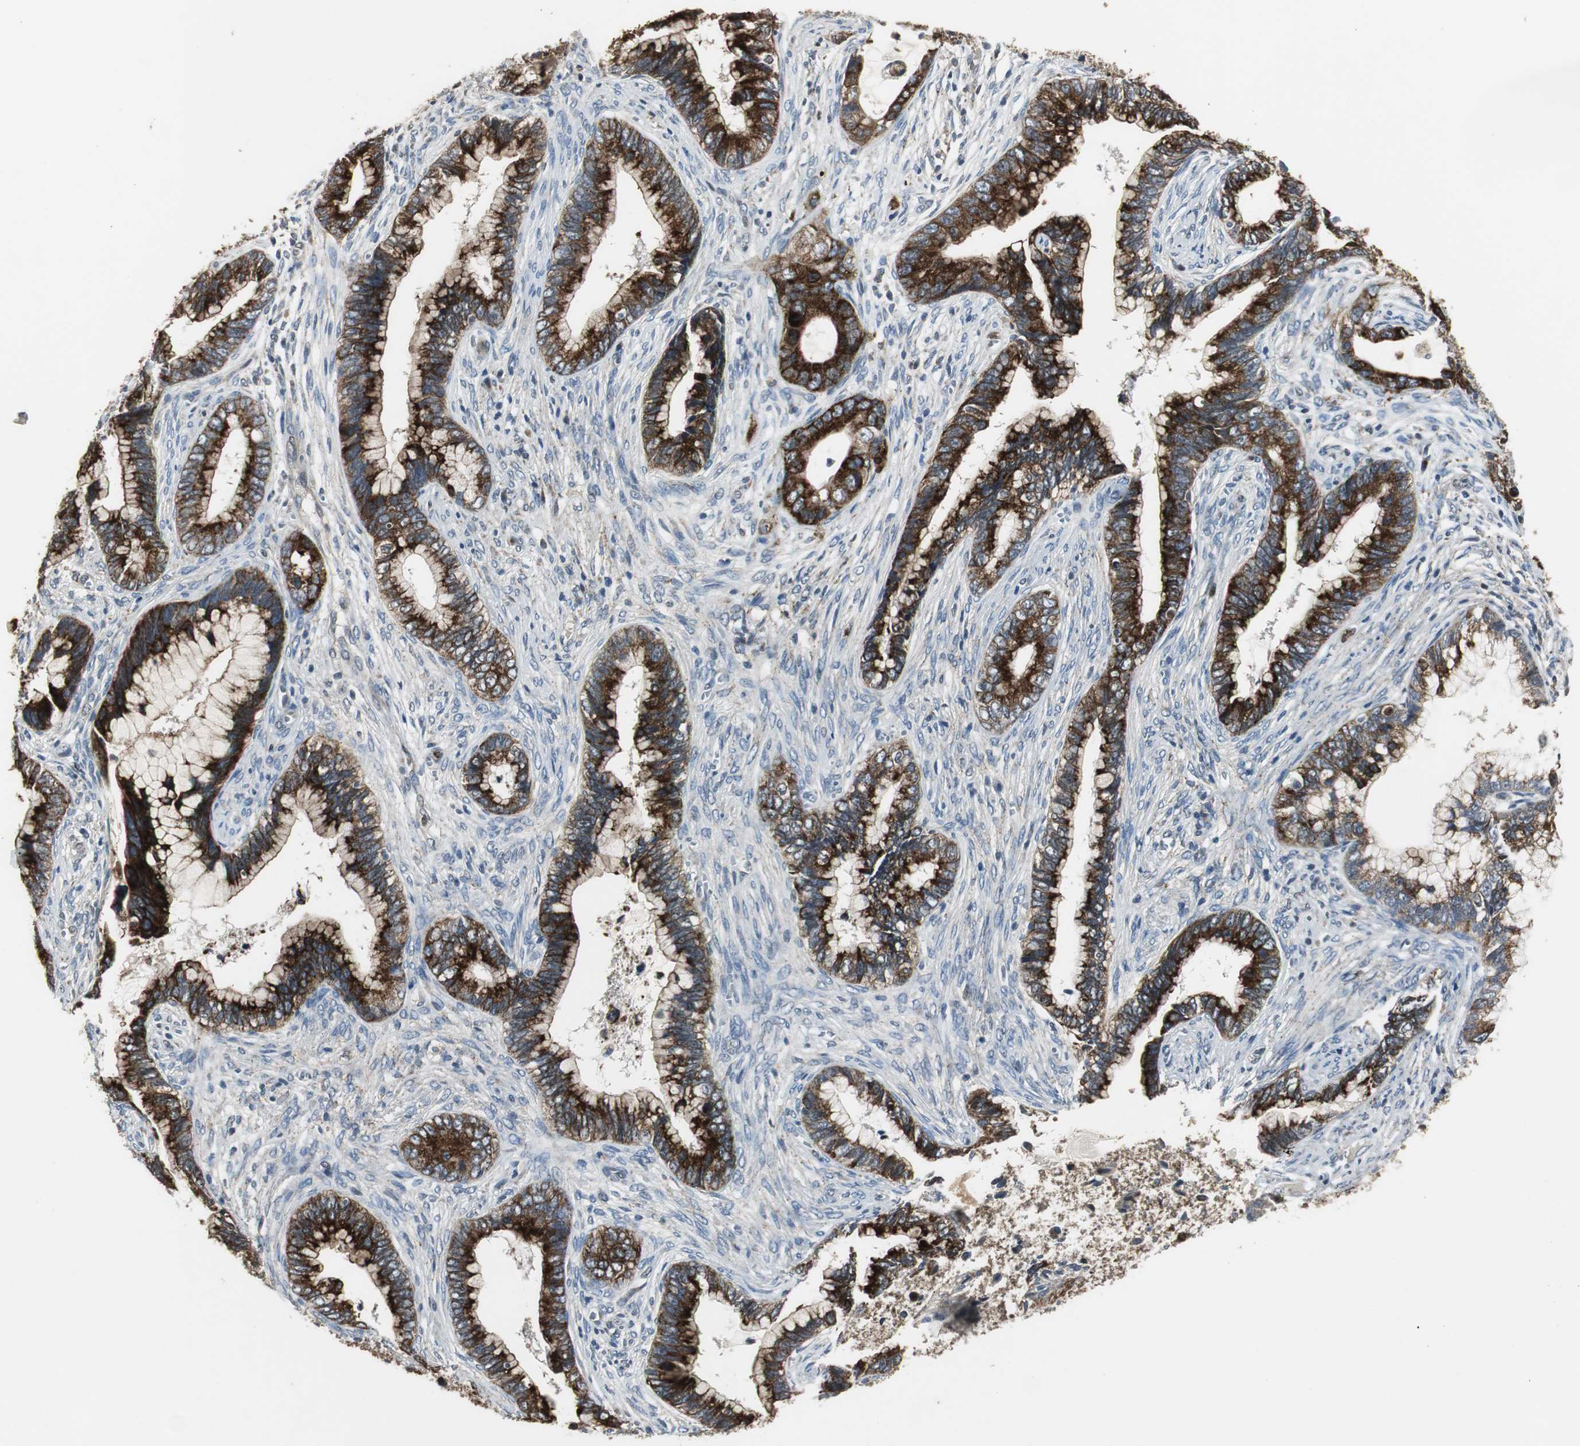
{"staining": {"intensity": "strong", "quantity": ">75%", "location": "cytoplasmic/membranous"}, "tissue": "cervical cancer", "cell_type": "Tumor cells", "image_type": "cancer", "snomed": [{"axis": "morphology", "description": "Adenocarcinoma, NOS"}, {"axis": "topography", "description": "Cervix"}], "caption": "Immunohistochemistry (IHC) of cervical adenocarcinoma displays high levels of strong cytoplasmic/membranous positivity in about >75% of tumor cells.", "gene": "JTB", "patient": {"sex": "female", "age": 44}}